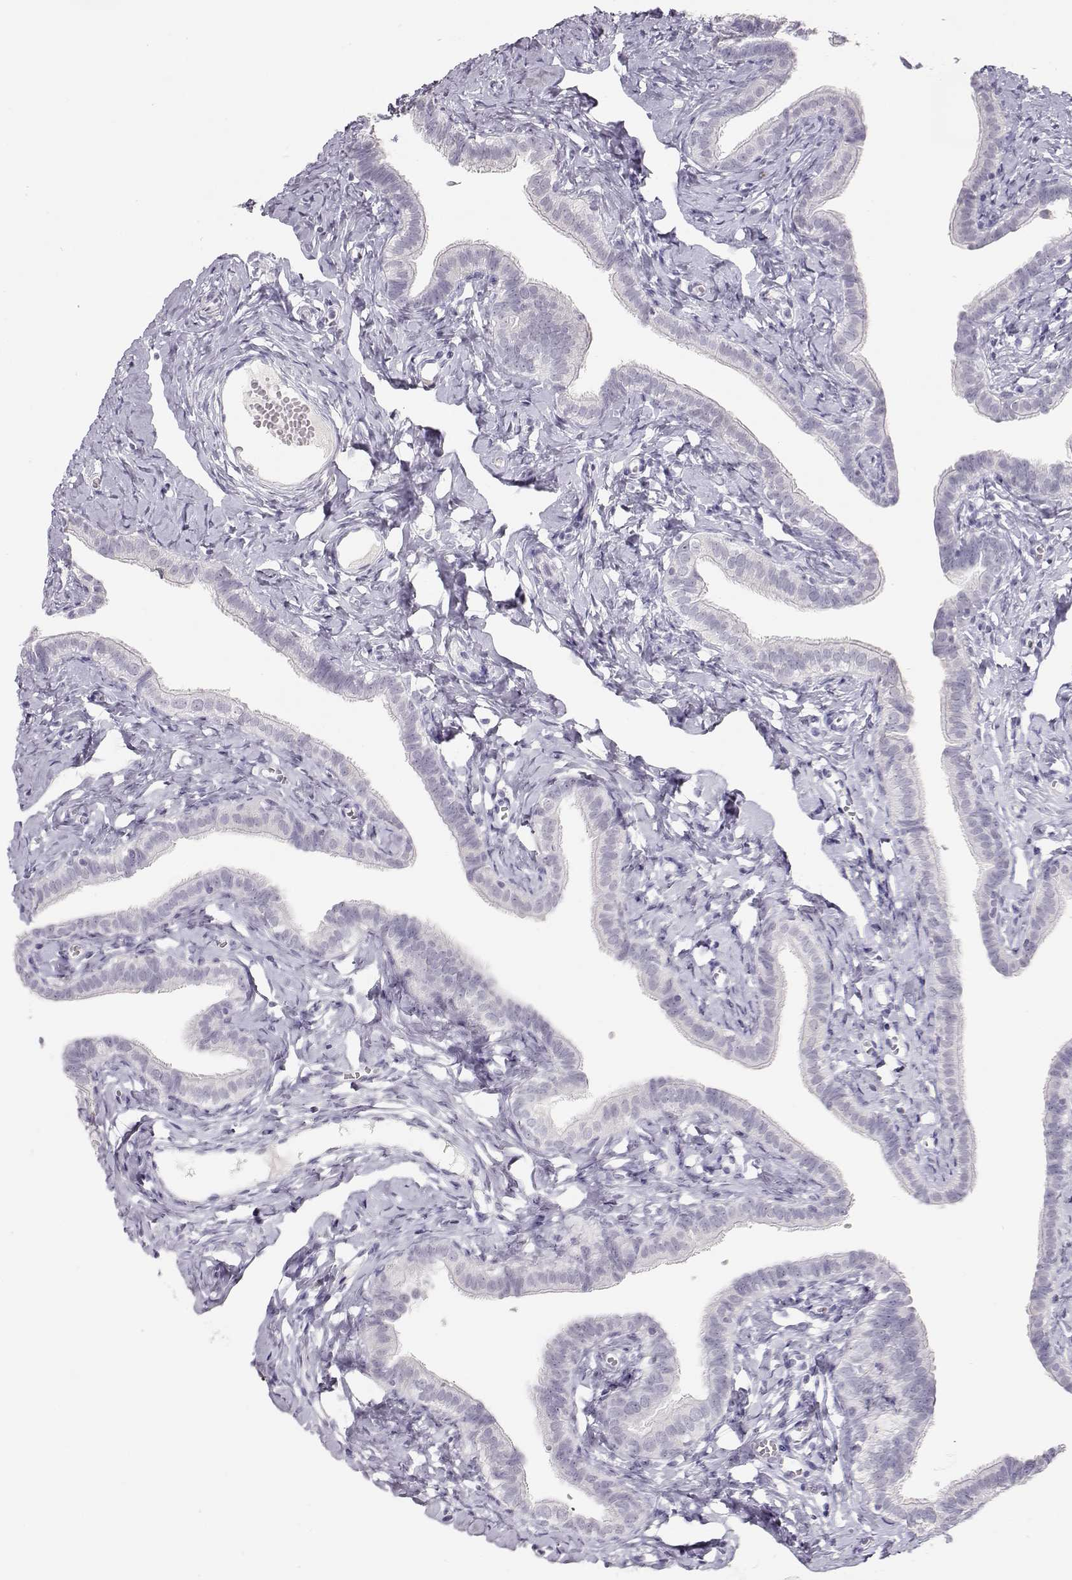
{"staining": {"intensity": "negative", "quantity": "none", "location": "none"}, "tissue": "fallopian tube", "cell_type": "Glandular cells", "image_type": "normal", "snomed": [{"axis": "morphology", "description": "Normal tissue, NOS"}, {"axis": "topography", "description": "Fallopian tube"}], "caption": "IHC histopathology image of unremarkable fallopian tube: human fallopian tube stained with DAB exhibits no significant protein expression in glandular cells. Brightfield microscopy of immunohistochemistry (IHC) stained with DAB (brown) and hematoxylin (blue), captured at high magnification.", "gene": "IMPG1", "patient": {"sex": "female", "age": 41}}